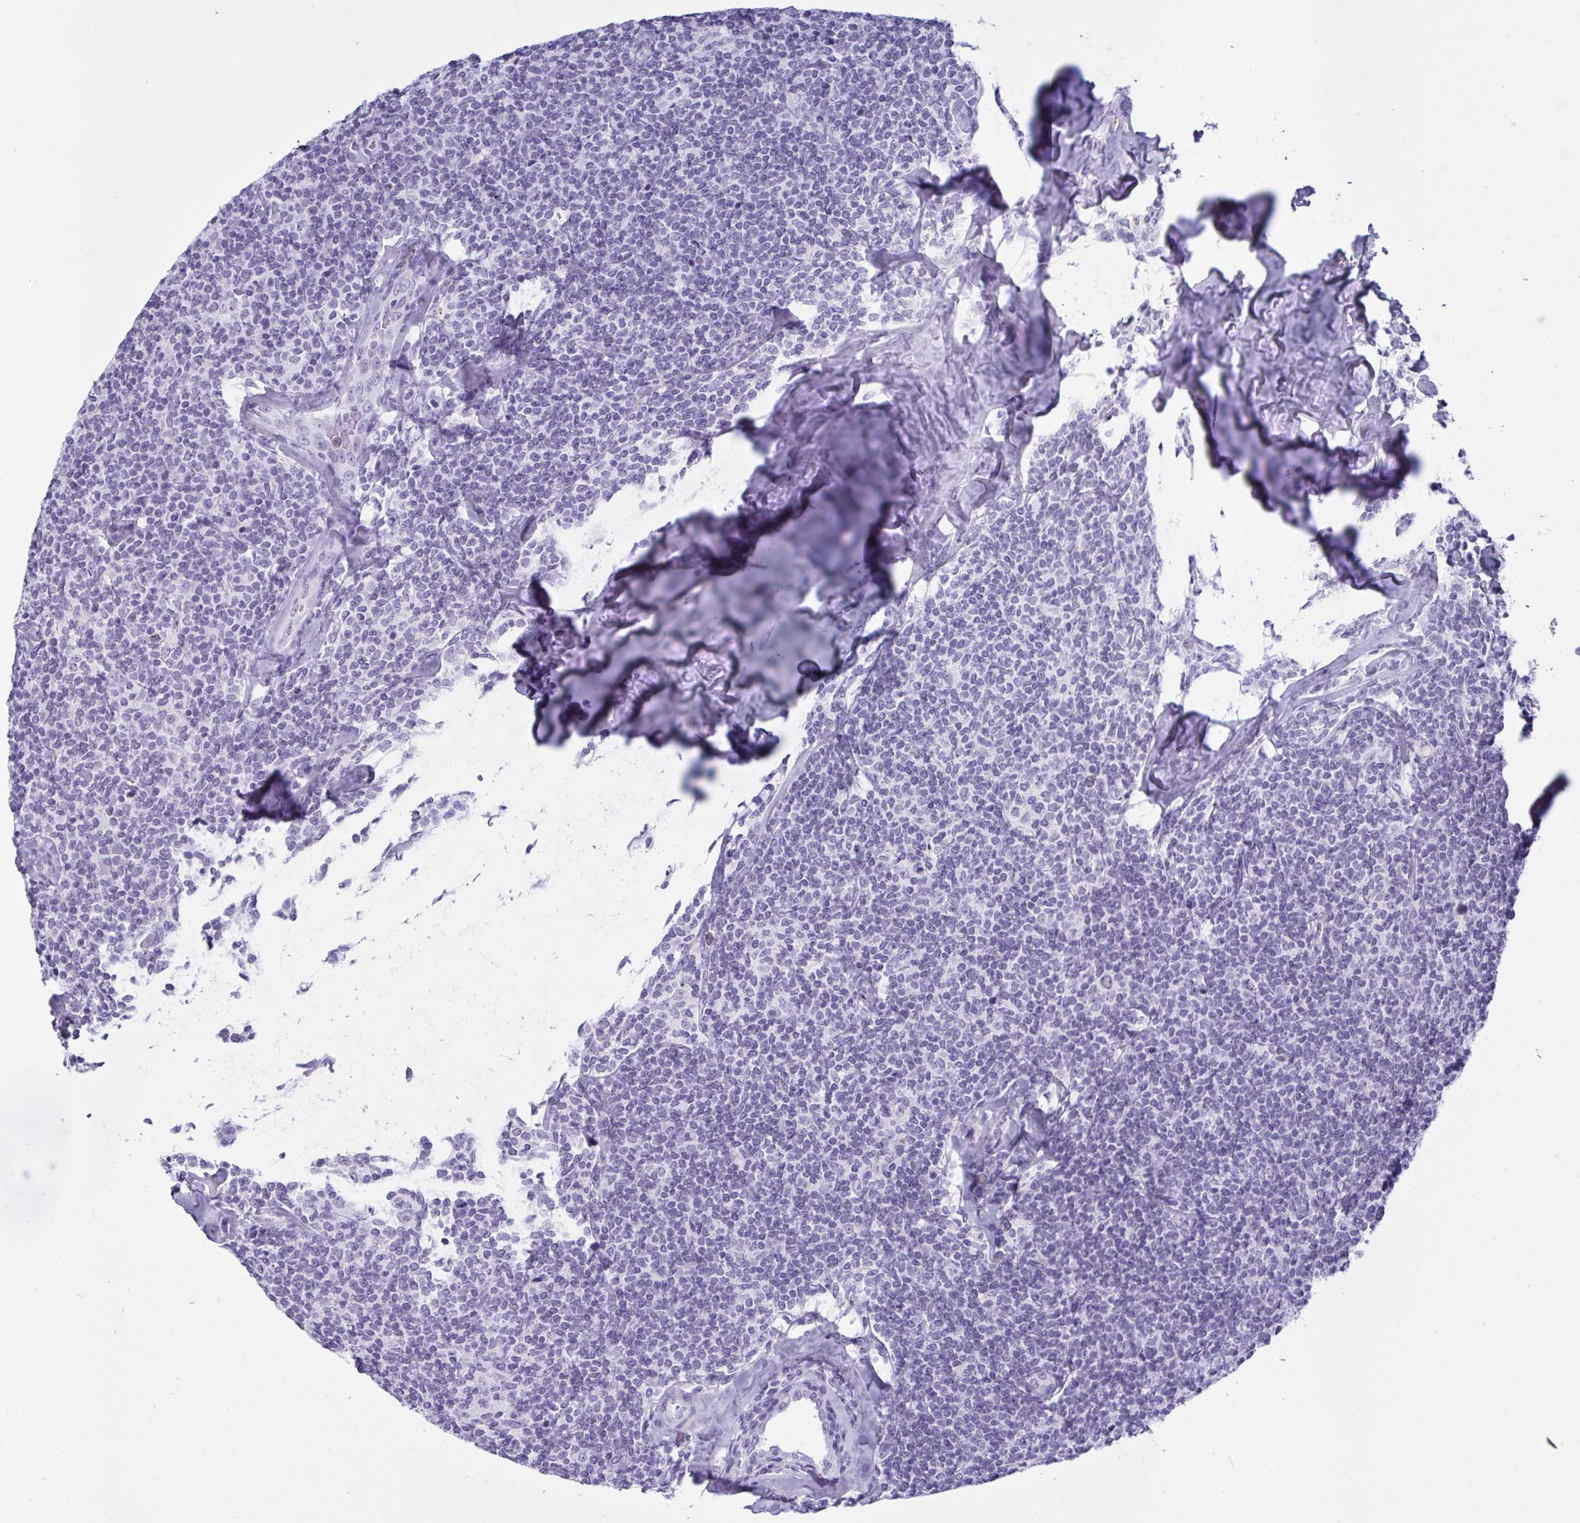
{"staining": {"intensity": "negative", "quantity": "none", "location": "none"}, "tissue": "lymphoma", "cell_type": "Tumor cells", "image_type": "cancer", "snomed": [{"axis": "morphology", "description": "Malignant lymphoma, non-Hodgkin's type, Low grade"}, {"axis": "topography", "description": "Lymph node"}], "caption": "Immunohistochemistry of malignant lymphoma, non-Hodgkin's type (low-grade) displays no positivity in tumor cells.", "gene": "ELN", "patient": {"sex": "female", "age": 56}}